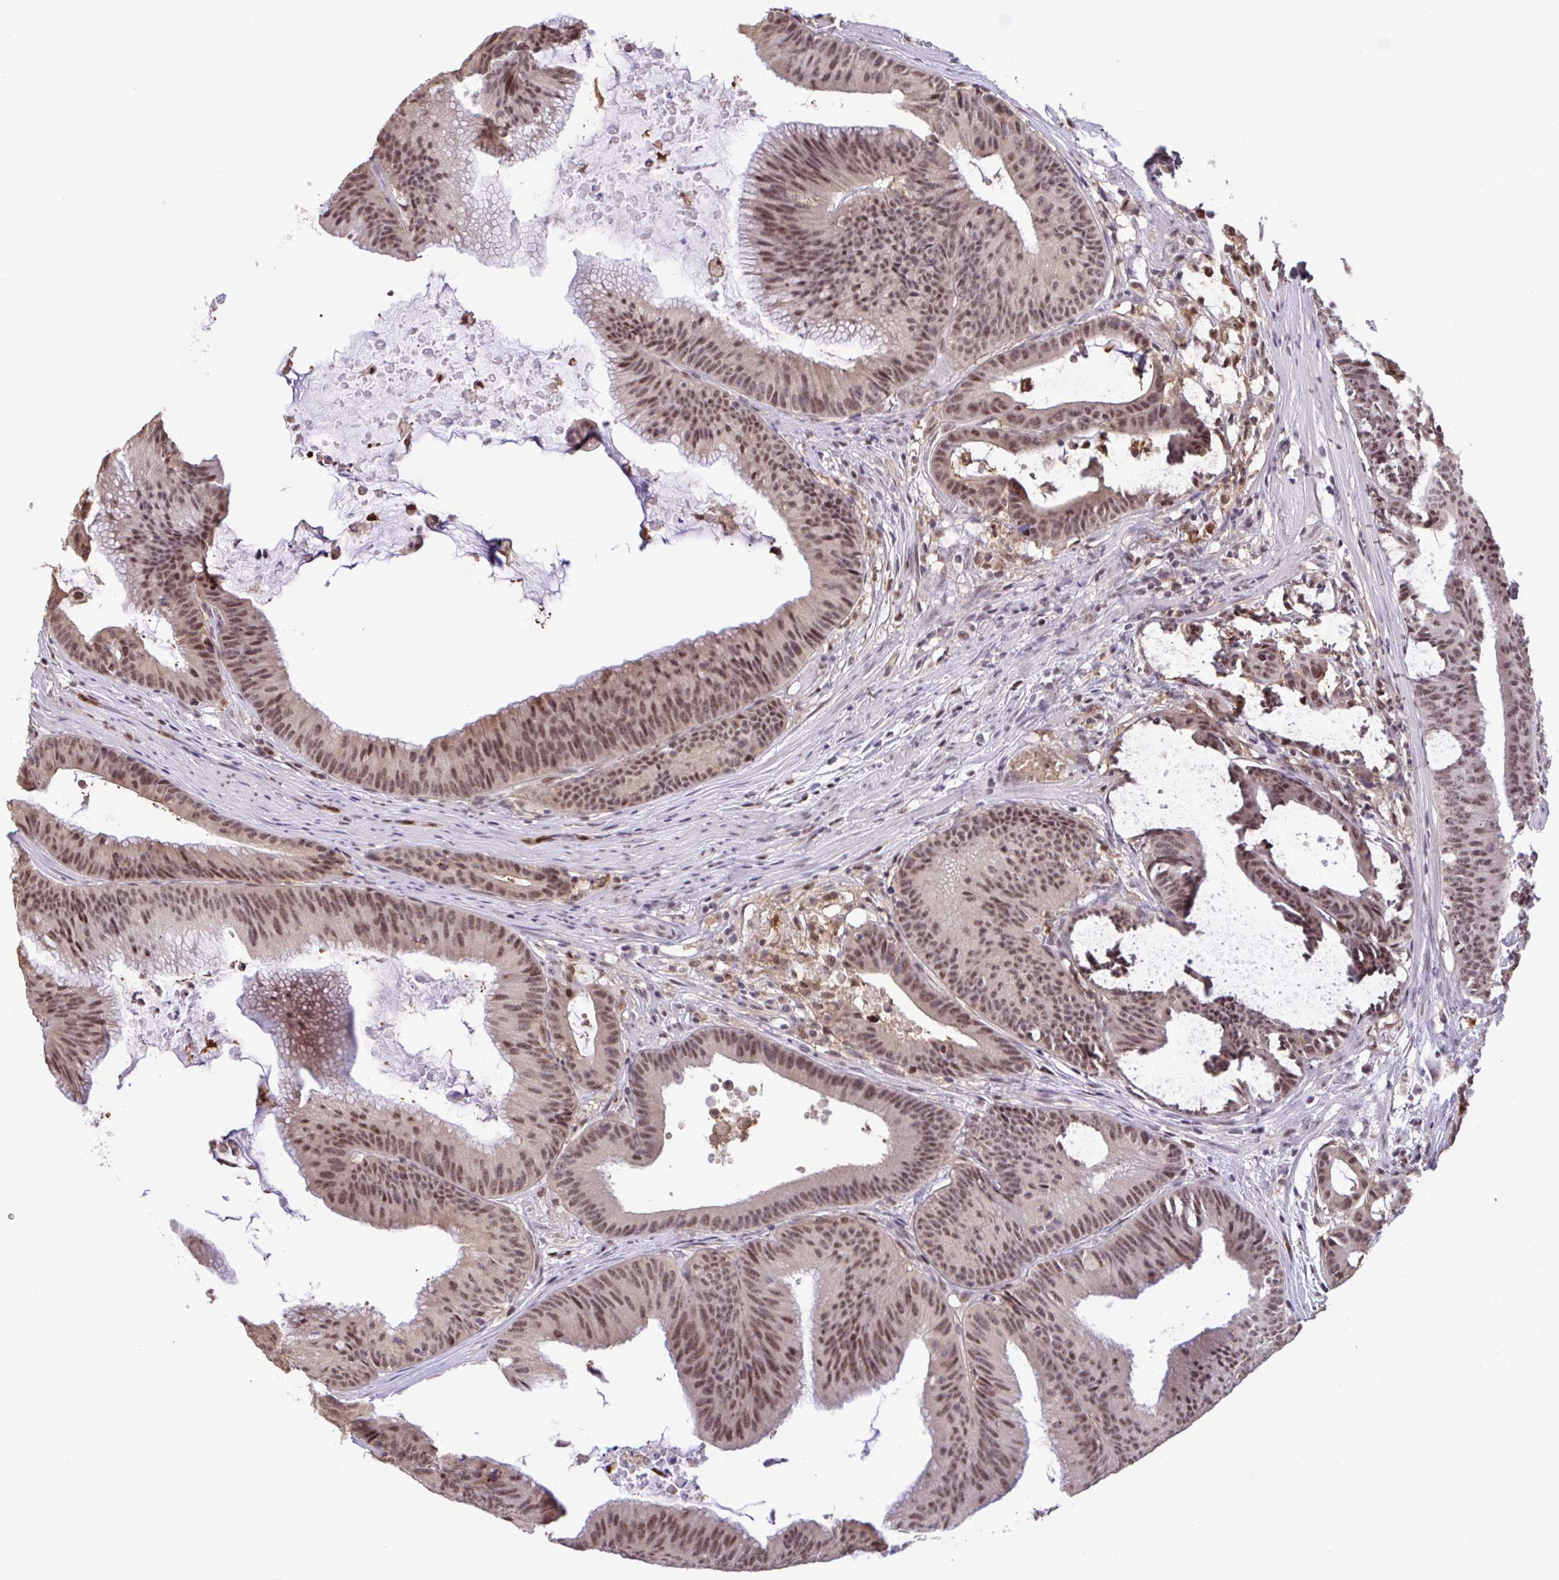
{"staining": {"intensity": "moderate", "quantity": ">75%", "location": "nuclear"}, "tissue": "colorectal cancer", "cell_type": "Tumor cells", "image_type": "cancer", "snomed": [{"axis": "morphology", "description": "Adenocarcinoma, NOS"}, {"axis": "topography", "description": "Colon"}], "caption": "Adenocarcinoma (colorectal) tissue demonstrates moderate nuclear positivity in approximately >75% of tumor cells, visualized by immunohistochemistry.", "gene": "OR6K3", "patient": {"sex": "female", "age": 78}}